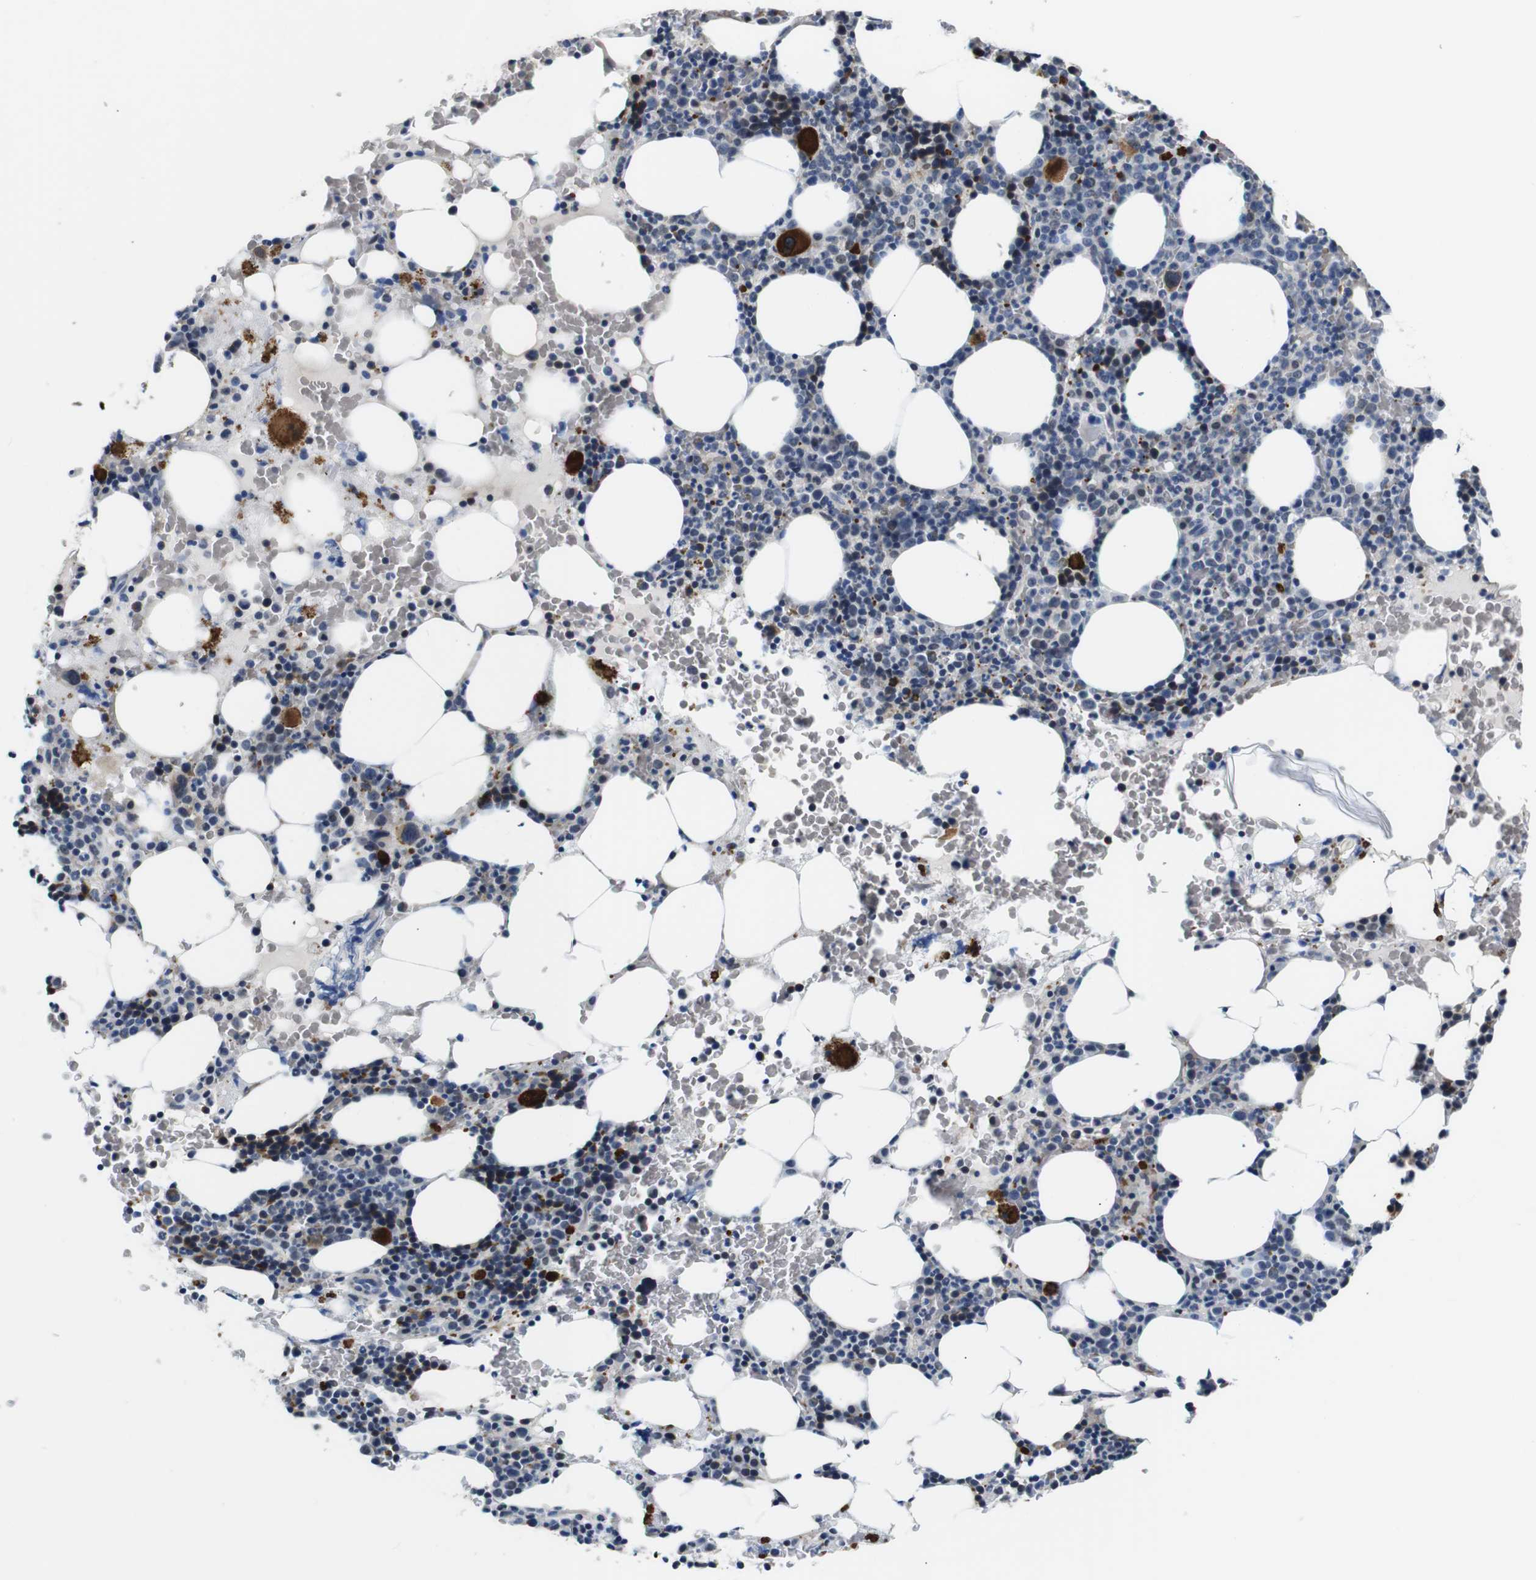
{"staining": {"intensity": "strong", "quantity": "<25%", "location": "cytoplasmic/membranous,nuclear"}, "tissue": "bone marrow", "cell_type": "Hematopoietic cells", "image_type": "normal", "snomed": [{"axis": "morphology", "description": "Normal tissue, NOS"}, {"axis": "morphology", "description": "Inflammation, NOS"}, {"axis": "topography", "description": "Bone marrow"}], "caption": "Protein staining of benign bone marrow displays strong cytoplasmic/membranous,nuclear expression in about <25% of hematopoietic cells.", "gene": "ILDR2", "patient": {"sex": "female", "age": 84}}